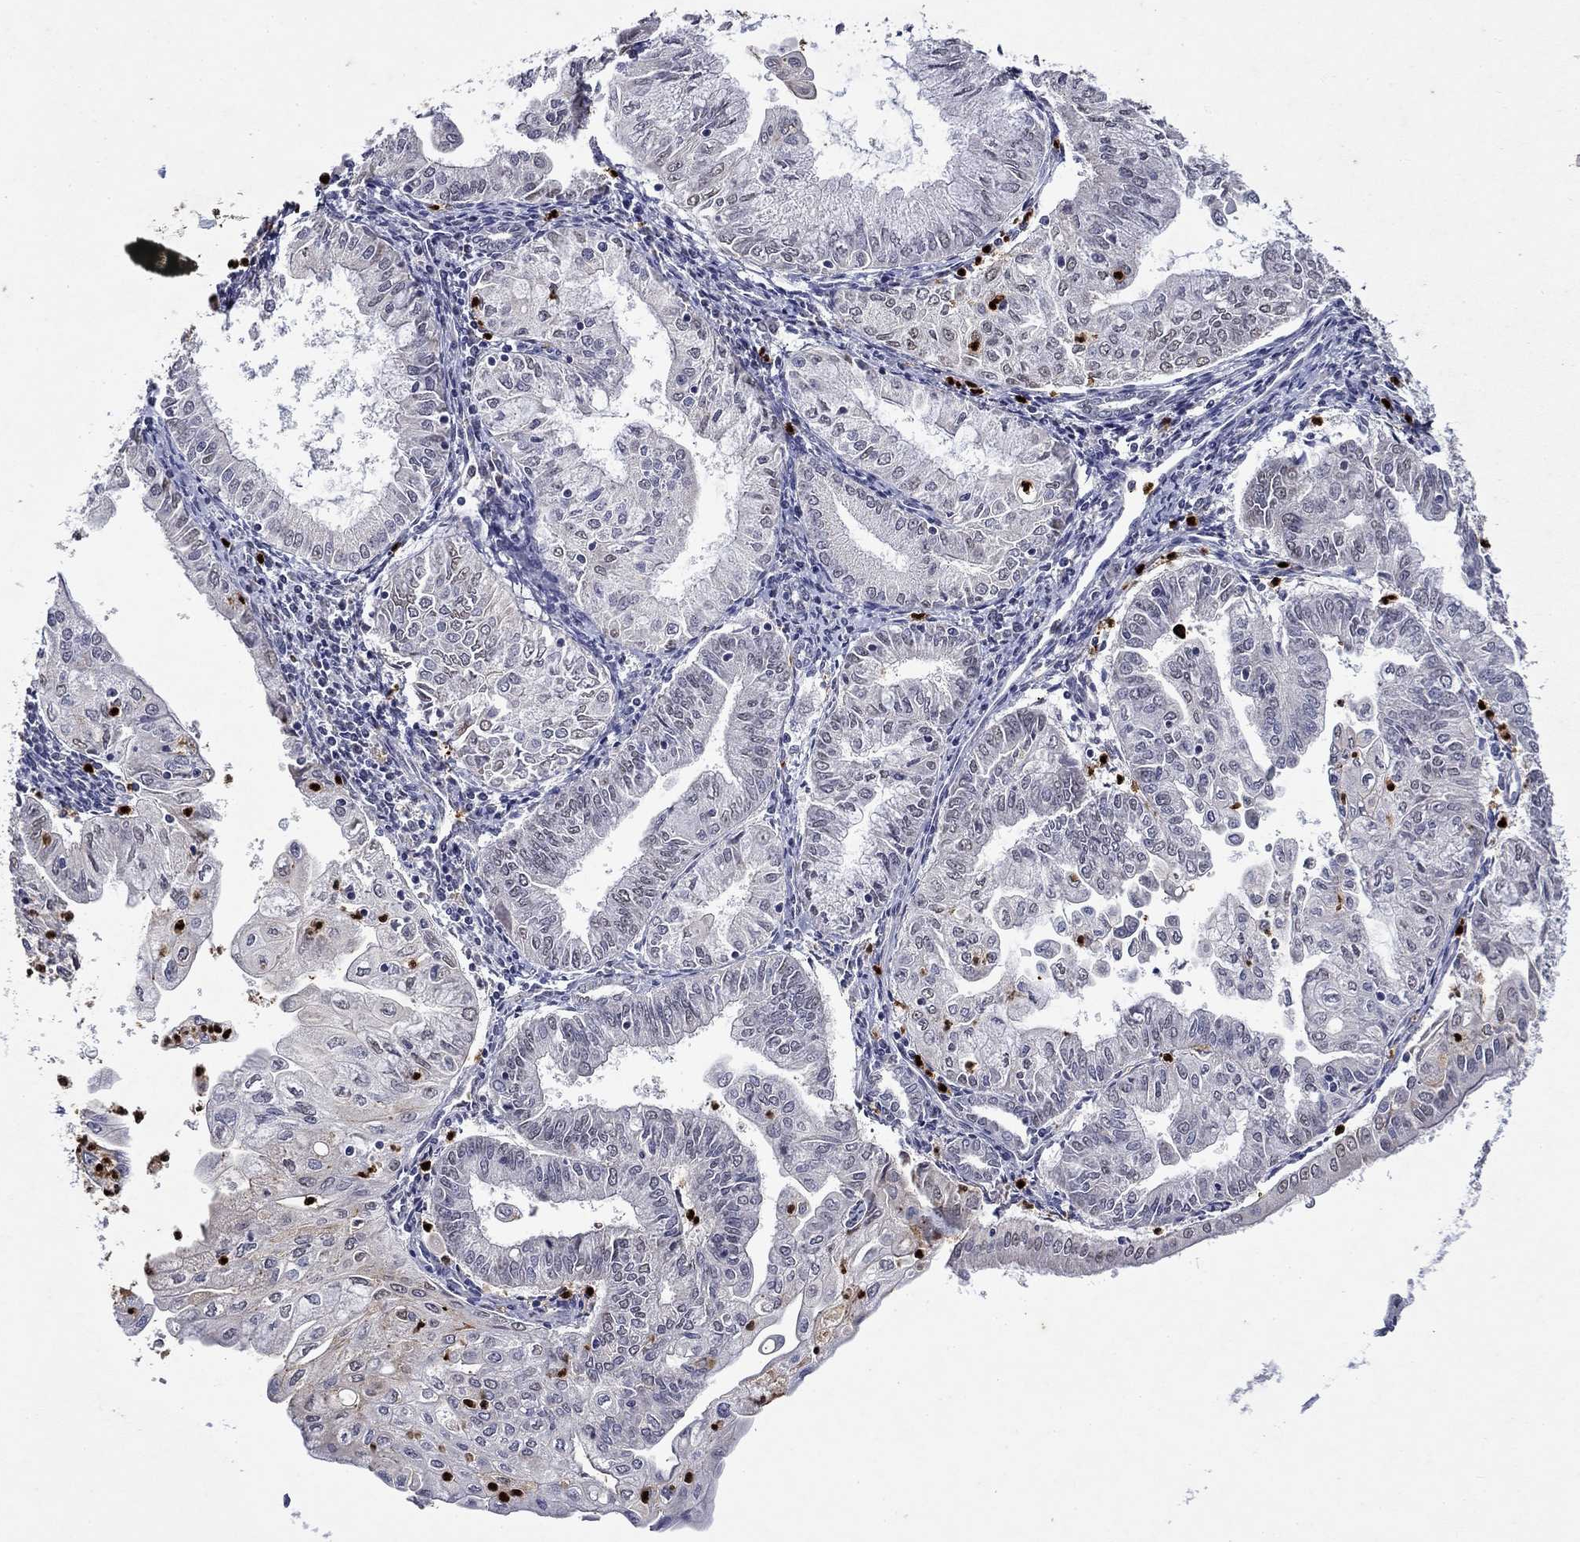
{"staining": {"intensity": "negative", "quantity": "none", "location": "none"}, "tissue": "endometrial cancer", "cell_type": "Tumor cells", "image_type": "cancer", "snomed": [{"axis": "morphology", "description": "Adenocarcinoma, NOS"}, {"axis": "topography", "description": "Endometrium"}], "caption": "IHC histopathology image of neoplastic tissue: human endometrial cancer (adenocarcinoma) stained with DAB (3,3'-diaminobenzidine) shows no significant protein expression in tumor cells.", "gene": "IRF5", "patient": {"sex": "female", "age": 56}}